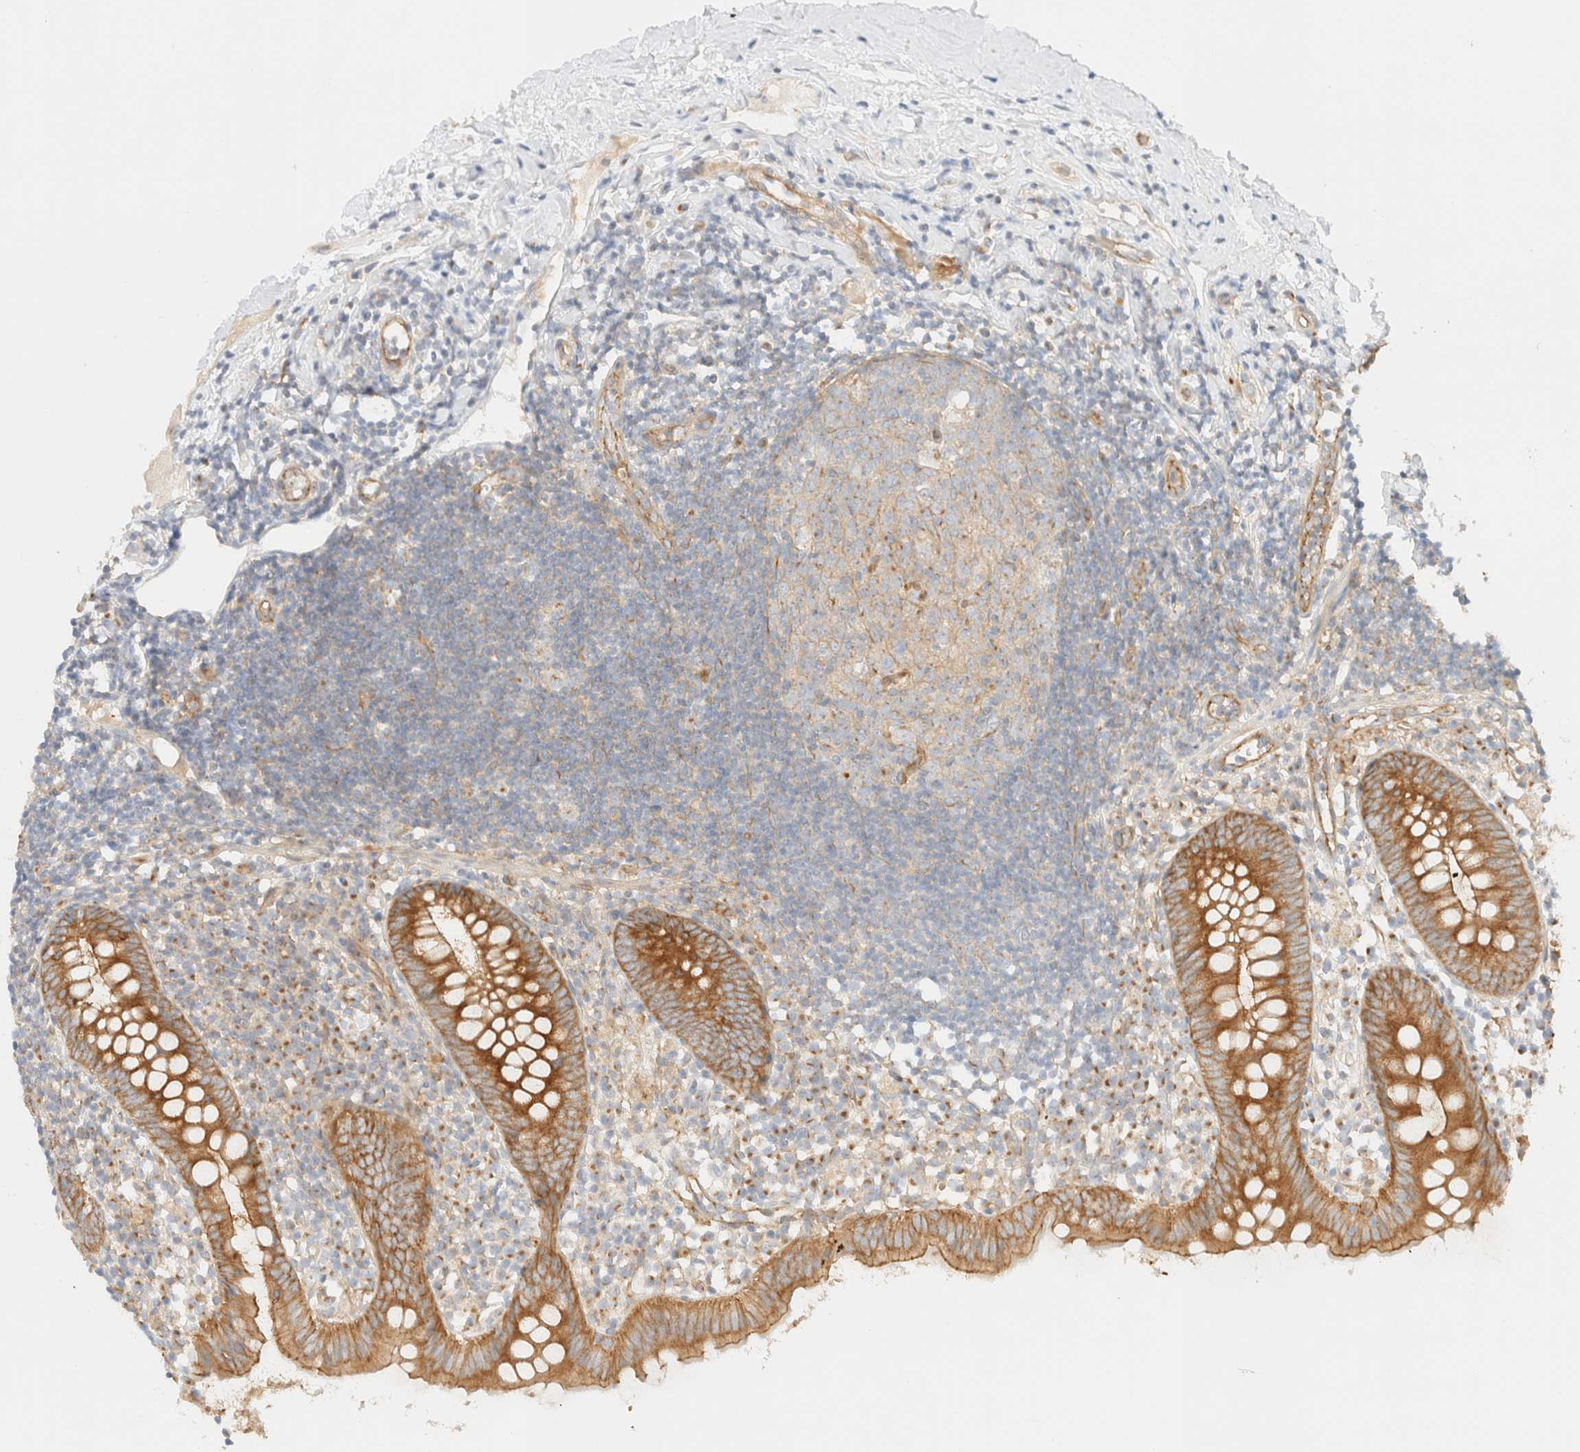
{"staining": {"intensity": "strong", "quantity": ">75%", "location": "cytoplasmic/membranous"}, "tissue": "appendix", "cell_type": "Glandular cells", "image_type": "normal", "snomed": [{"axis": "morphology", "description": "Normal tissue, NOS"}, {"axis": "topography", "description": "Appendix"}], "caption": "Appendix stained with a protein marker reveals strong staining in glandular cells.", "gene": "MYO10", "patient": {"sex": "female", "age": 20}}